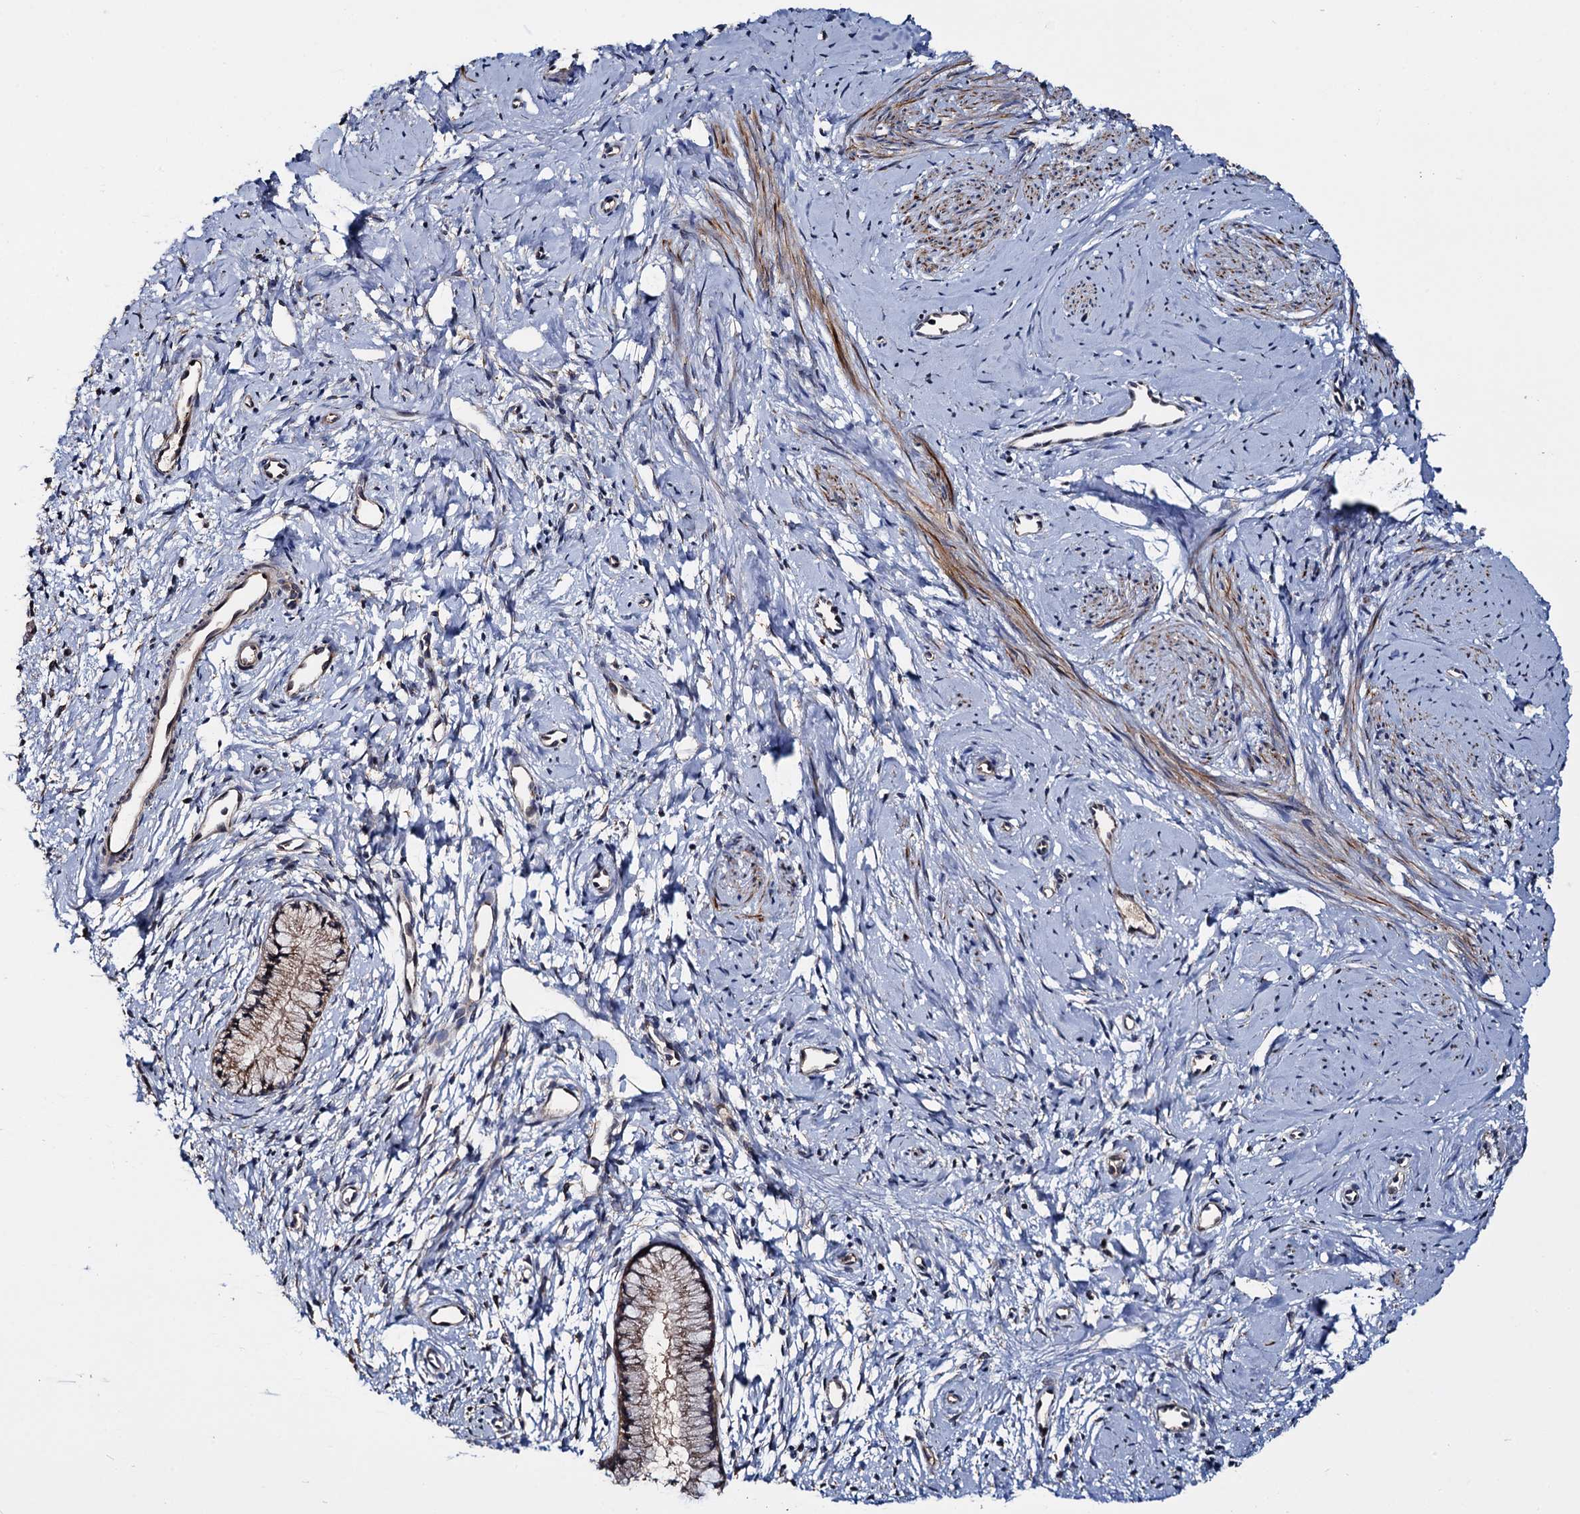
{"staining": {"intensity": "moderate", "quantity": ">75%", "location": "cytoplasmic/membranous"}, "tissue": "cervix", "cell_type": "Glandular cells", "image_type": "normal", "snomed": [{"axis": "morphology", "description": "Normal tissue, NOS"}, {"axis": "topography", "description": "Cervix"}], "caption": "Moderate cytoplasmic/membranous protein positivity is appreciated in approximately >75% of glandular cells in cervix. (brown staining indicates protein expression, while blue staining denotes nuclei).", "gene": "CEP192", "patient": {"sex": "female", "age": 57}}